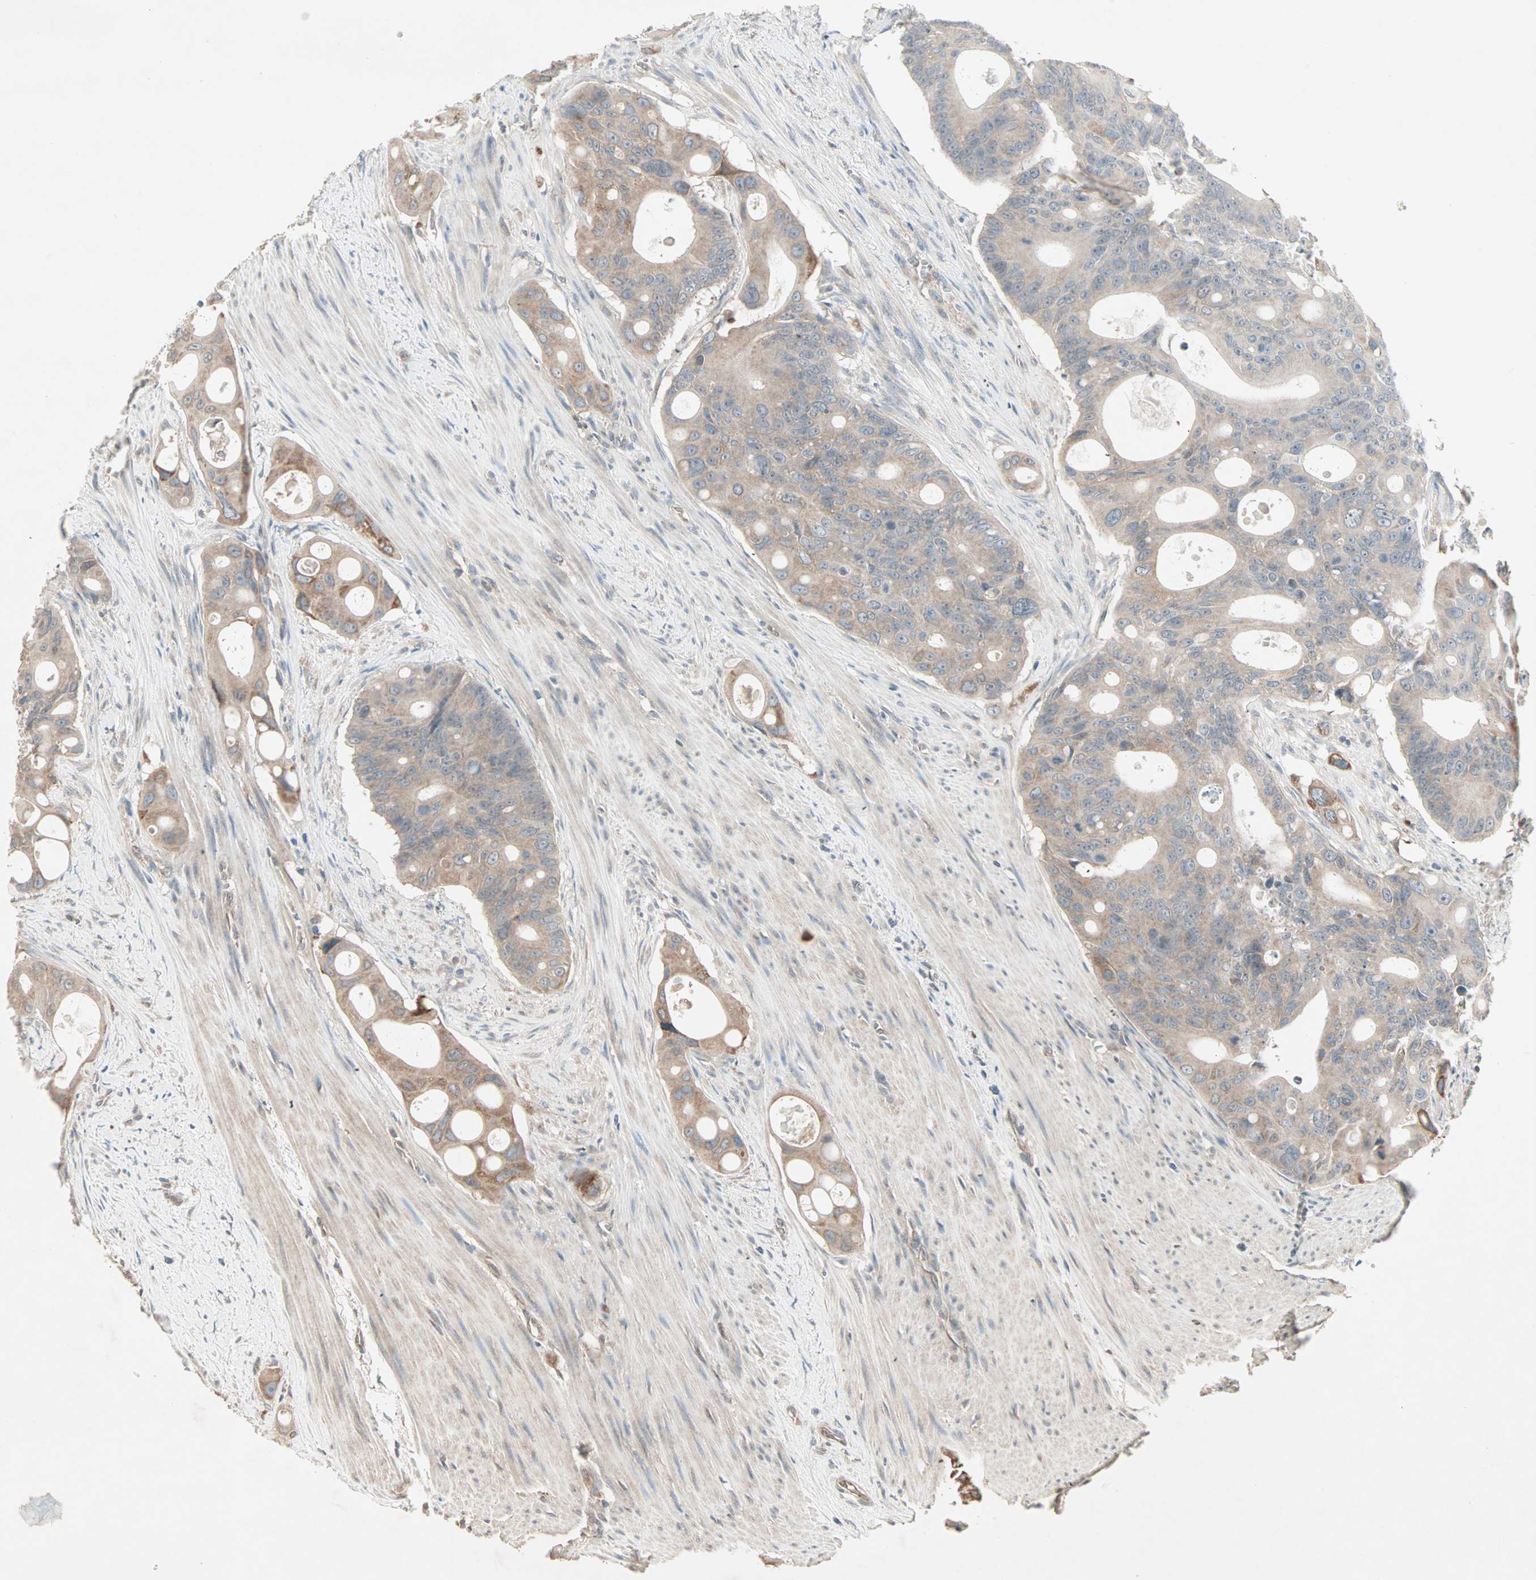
{"staining": {"intensity": "moderate", "quantity": "25%-75%", "location": "cytoplasmic/membranous"}, "tissue": "colorectal cancer", "cell_type": "Tumor cells", "image_type": "cancer", "snomed": [{"axis": "morphology", "description": "Adenocarcinoma, NOS"}, {"axis": "topography", "description": "Colon"}], "caption": "IHC of human colorectal cancer demonstrates medium levels of moderate cytoplasmic/membranous expression in approximately 25%-75% of tumor cells.", "gene": "JMJD7-PLA2G4B", "patient": {"sex": "female", "age": 57}}